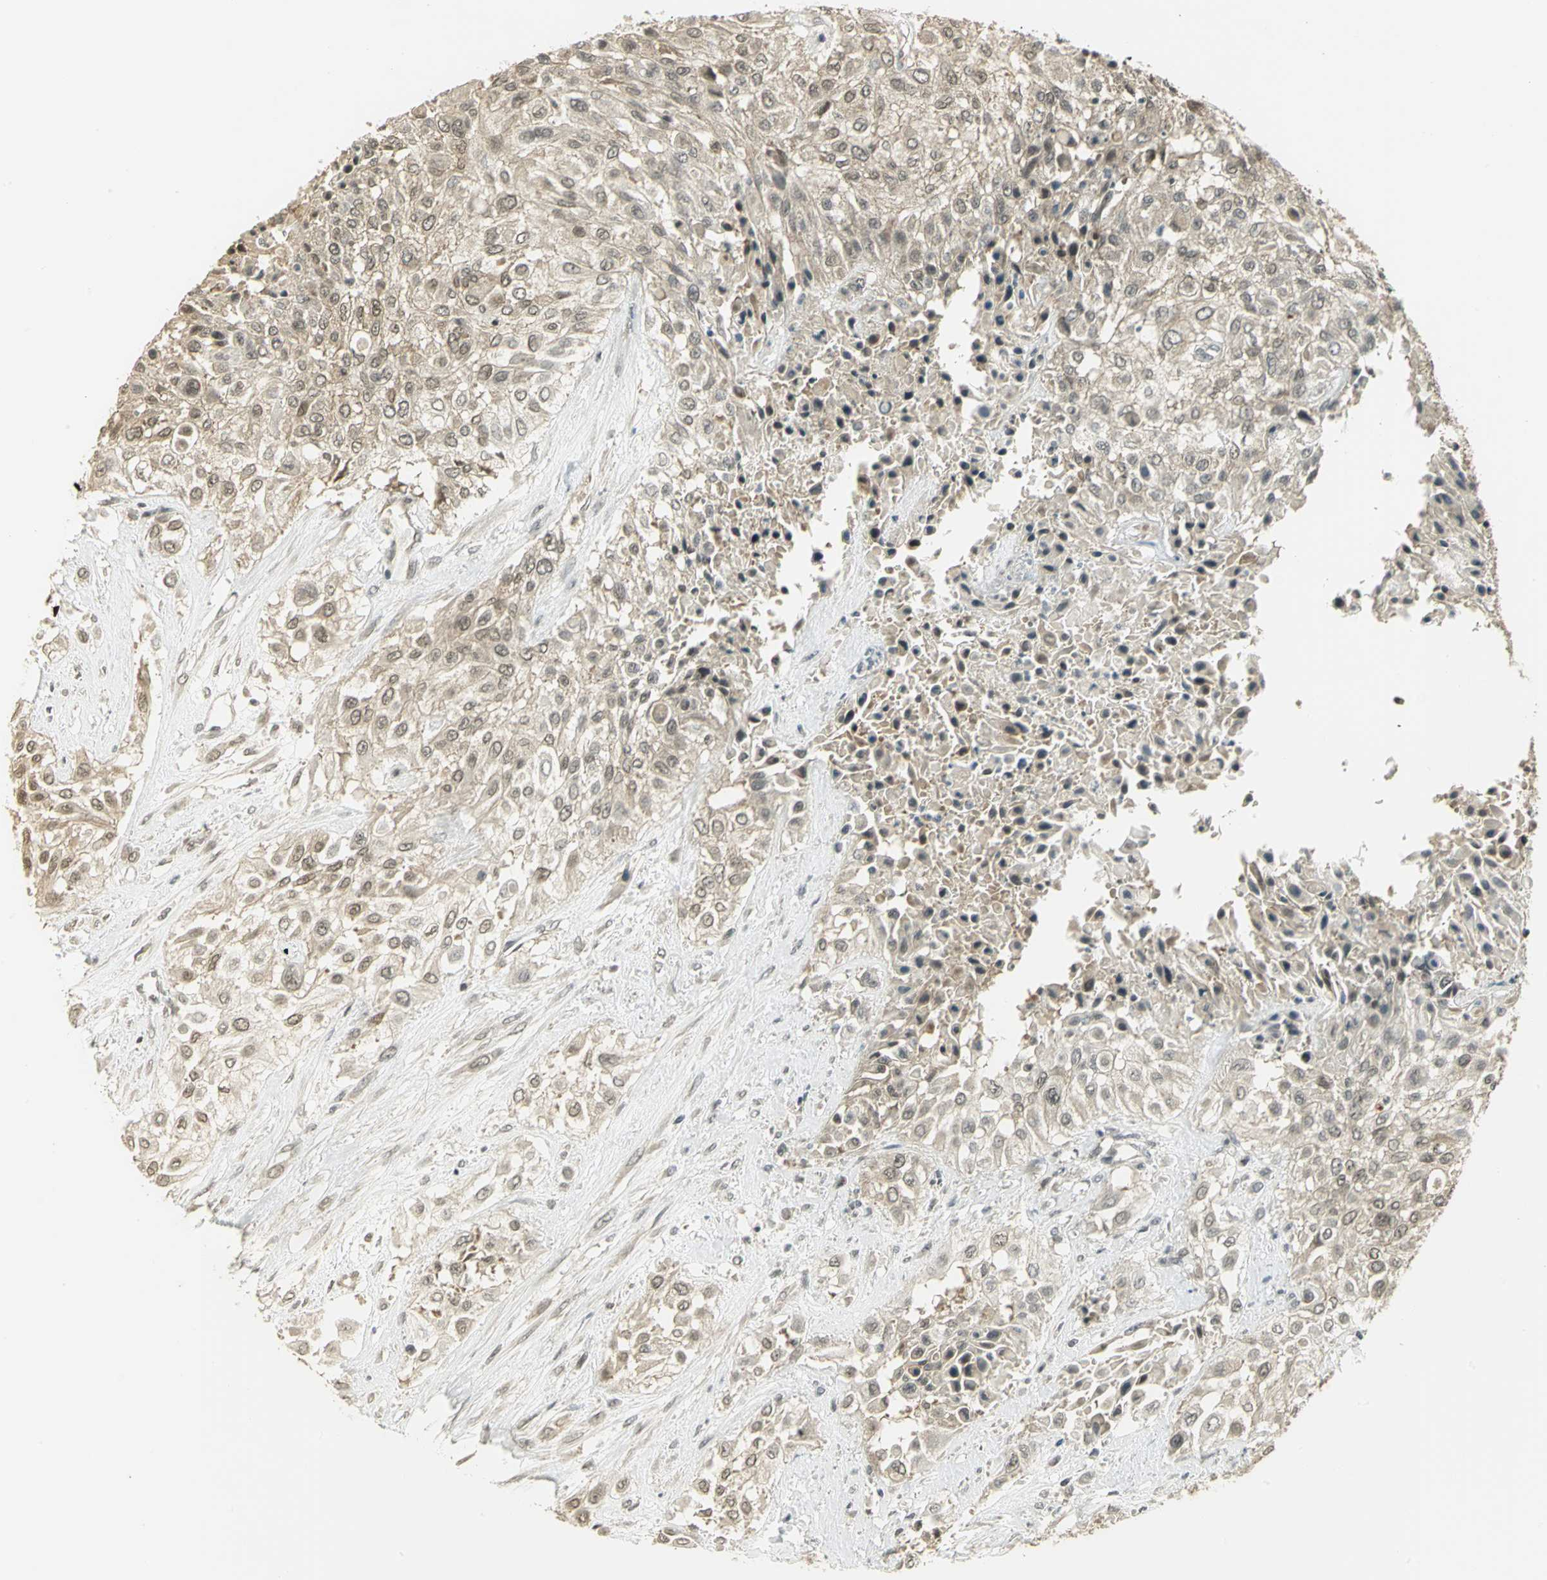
{"staining": {"intensity": "weak", "quantity": ">75%", "location": "cytoplasmic/membranous"}, "tissue": "urothelial cancer", "cell_type": "Tumor cells", "image_type": "cancer", "snomed": [{"axis": "morphology", "description": "Urothelial carcinoma, High grade"}, {"axis": "topography", "description": "Urinary bladder"}], "caption": "A high-resolution photomicrograph shows immunohistochemistry (IHC) staining of urothelial cancer, which exhibits weak cytoplasmic/membranous expression in about >75% of tumor cells.", "gene": "CDC34", "patient": {"sex": "male", "age": 57}}